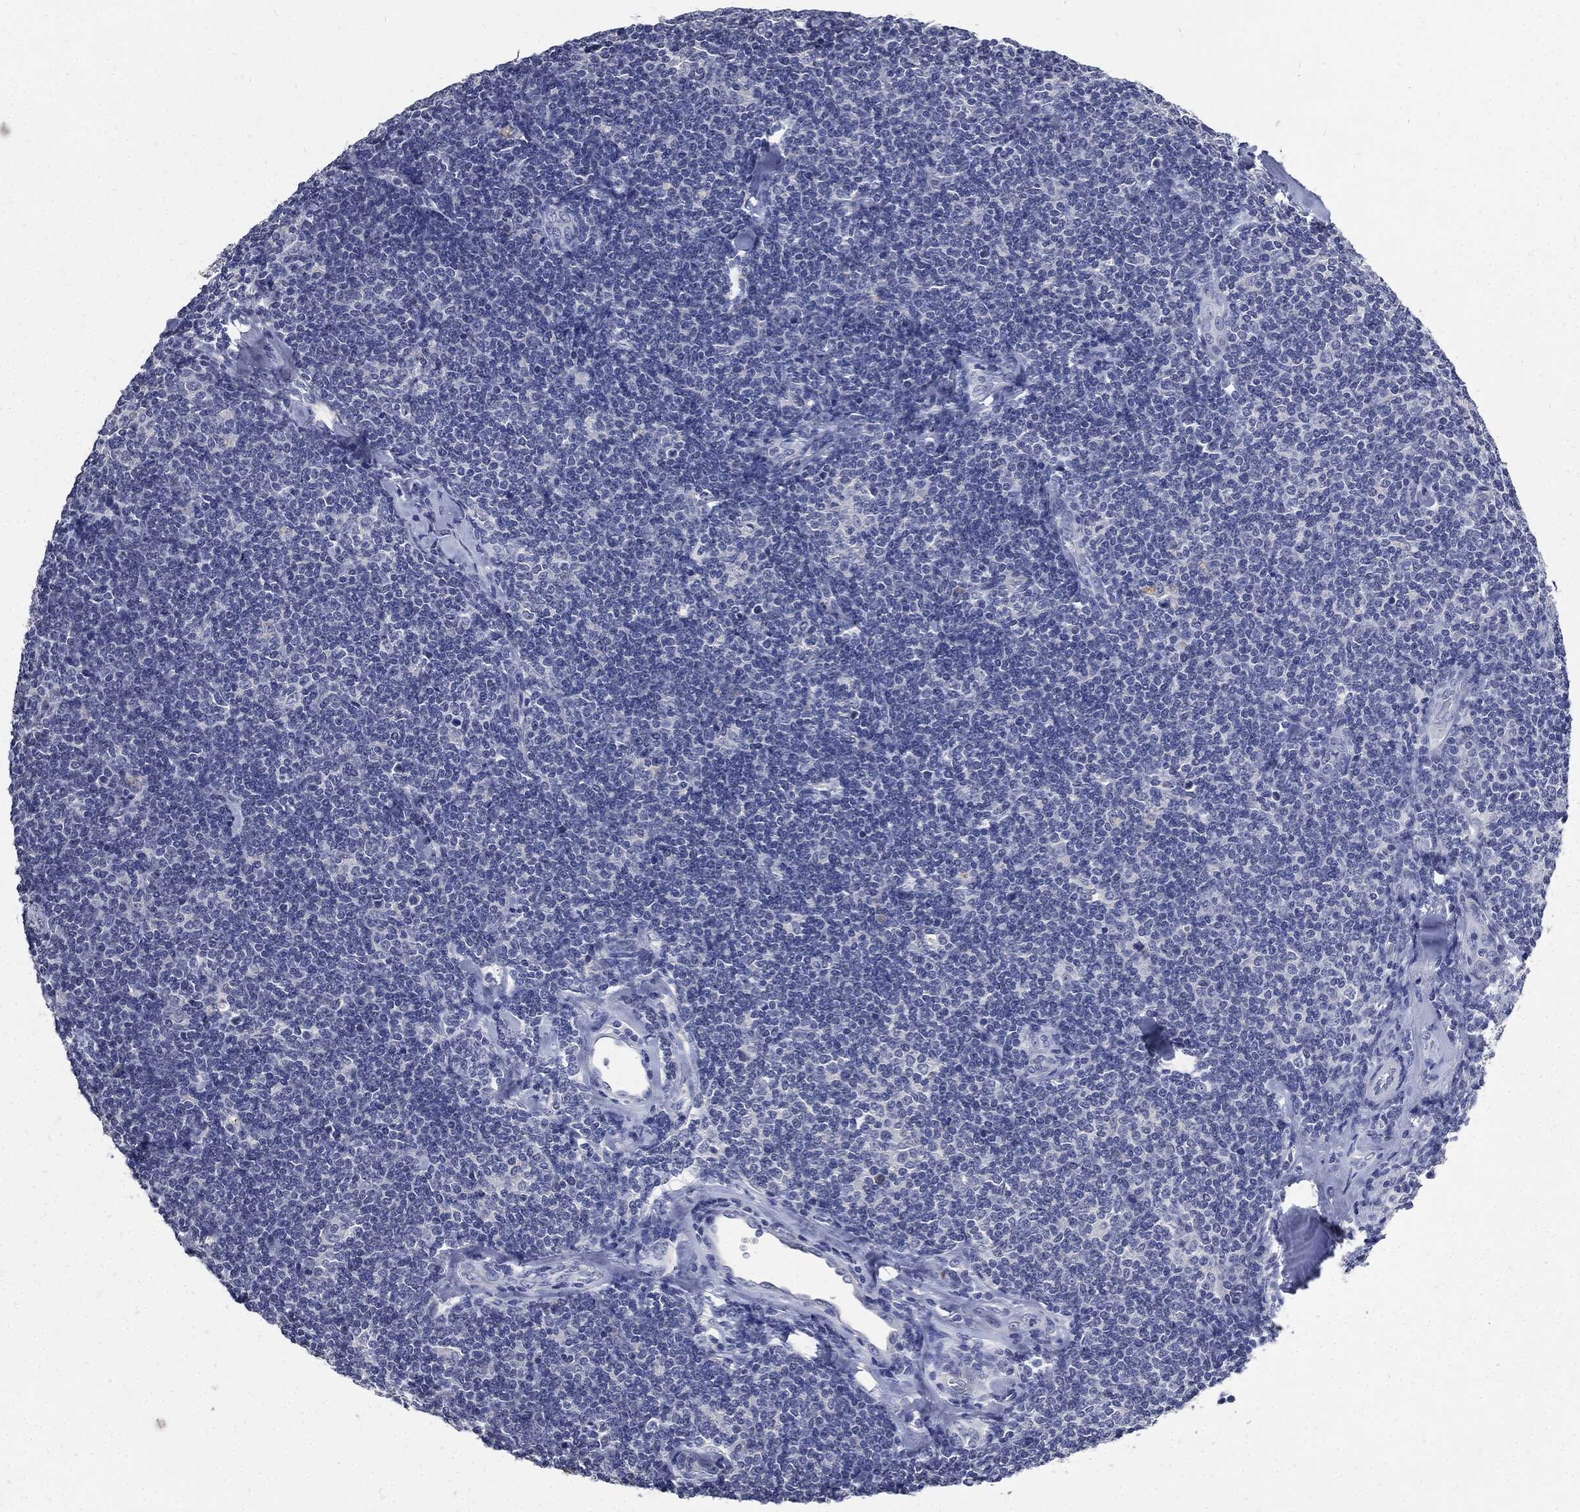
{"staining": {"intensity": "negative", "quantity": "none", "location": "none"}, "tissue": "lymphoma", "cell_type": "Tumor cells", "image_type": "cancer", "snomed": [{"axis": "morphology", "description": "Malignant lymphoma, non-Hodgkin's type, Low grade"}, {"axis": "topography", "description": "Lymph node"}], "caption": "Immunohistochemistry (IHC) of human low-grade malignant lymphoma, non-Hodgkin's type displays no positivity in tumor cells.", "gene": "CPE", "patient": {"sex": "female", "age": 56}}